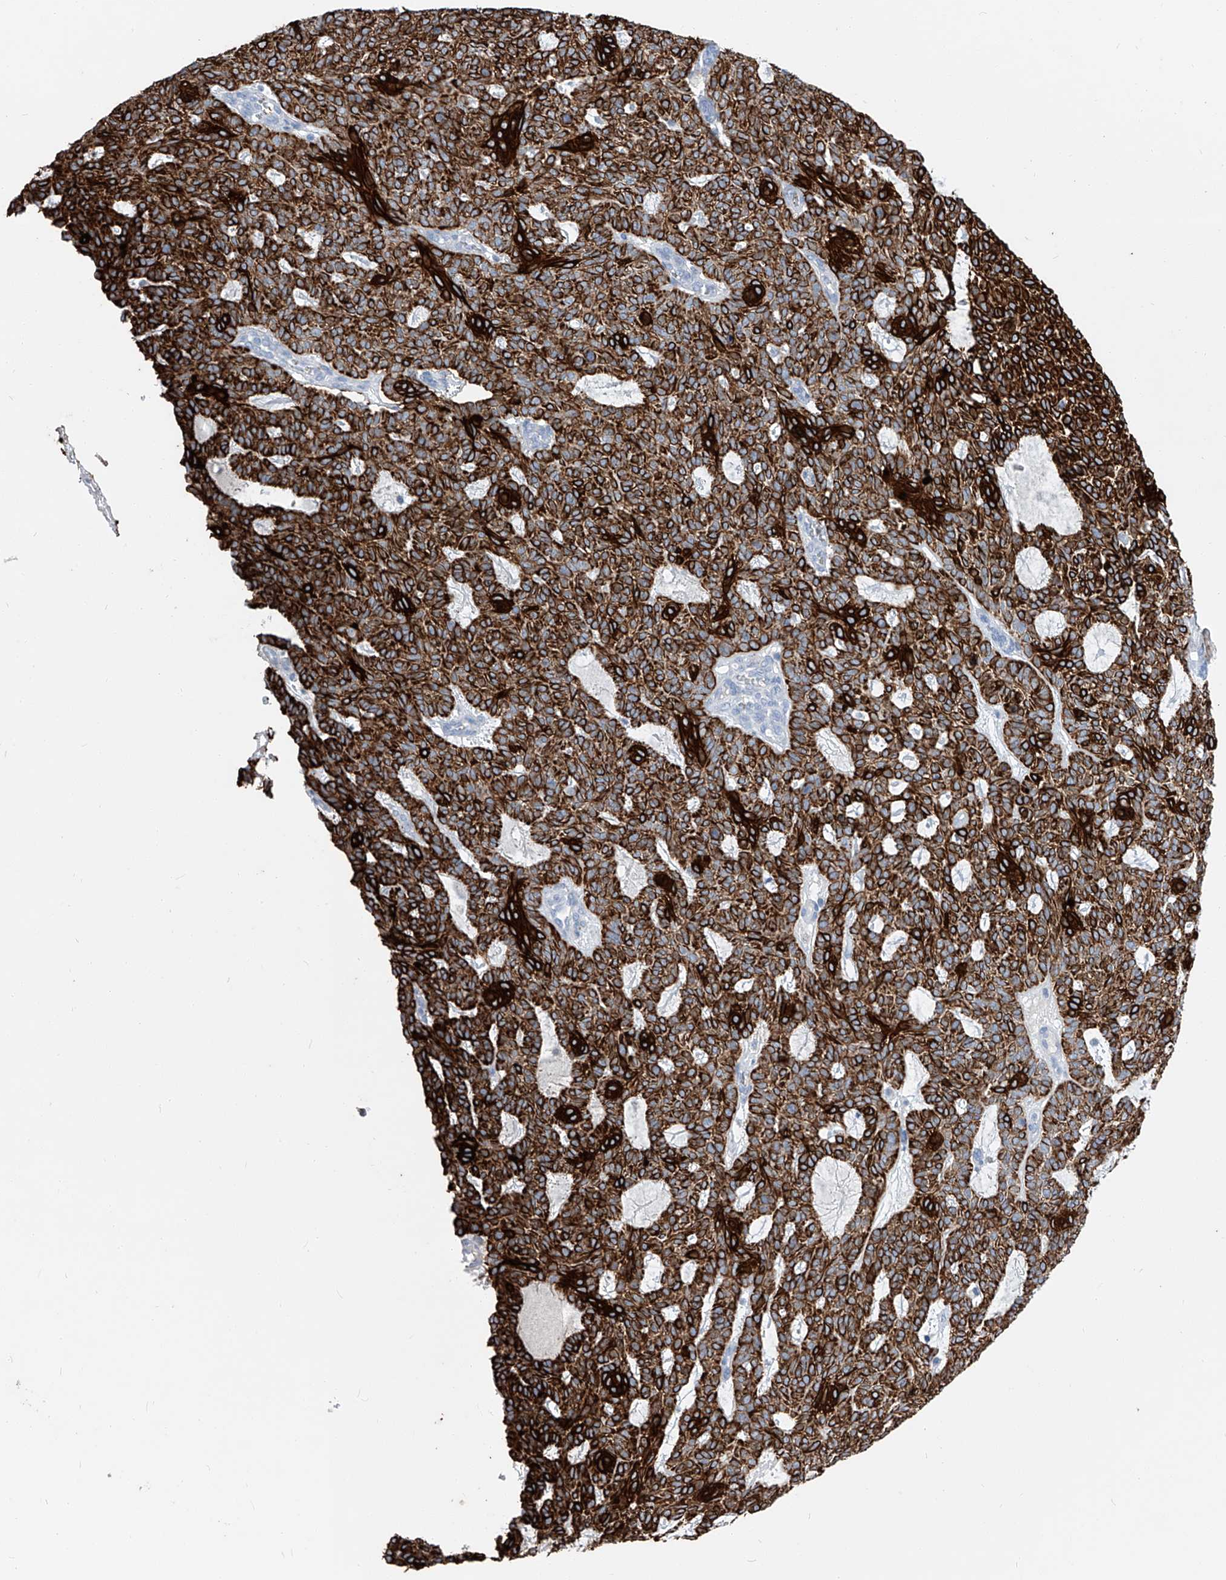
{"staining": {"intensity": "strong", "quantity": ">75%", "location": "cytoplasmic/membranous"}, "tissue": "skin cancer", "cell_type": "Tumor cells", "image_type": "cancer", "snomed": [{"axis": "morphology", "description": "Squamous cell carcinoma, NOS"}, {"axis": "topography", "description": "Skin"}], "caption": "The photomicrograph shows immunohistochemical staining of skin cancer (squamous cell carcinoma). There is strong cytoplasmic/membranous positivity is seen in about >75% of tumor cells.", "gene": "FRS3", "patient": {"sex": "female", "age": 90}}